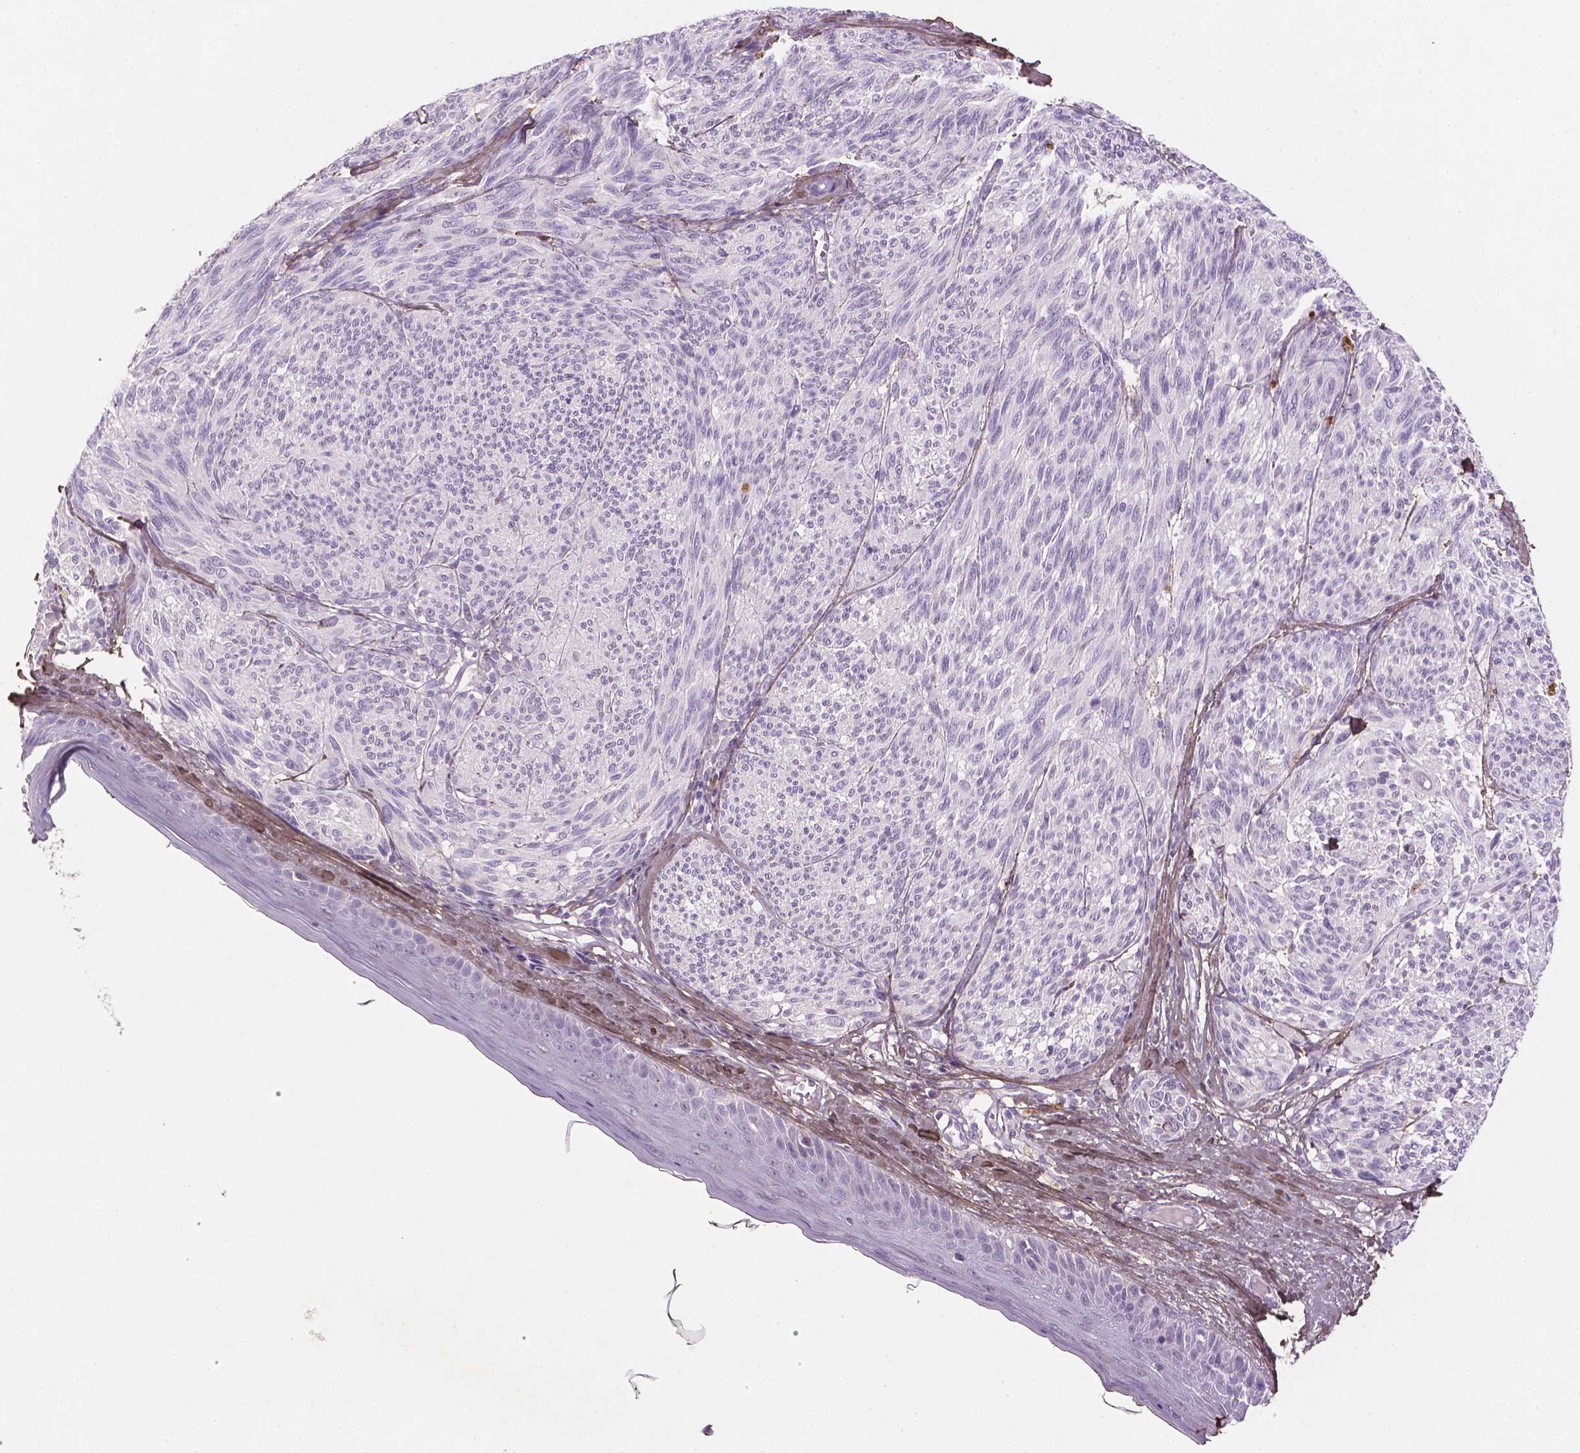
{"staining": {"intensity": "negative", "quantity": "none", "location": "none"}, "tissue": "melanoma", "cell_type": "Tumor cells", "image_type": "cancer", "snomed": [{"axis": "morphology", "description": "Malignant melanoma, NOS"}, {"axis": "topography", "description": "Skin"}], "caption": "An immunohistochemistry micrograph of melanoma is shown. There is no staining in tumor cells of melanoma.", "gene": "DLG2", "patient": {"sex": "male", "age": 79}}